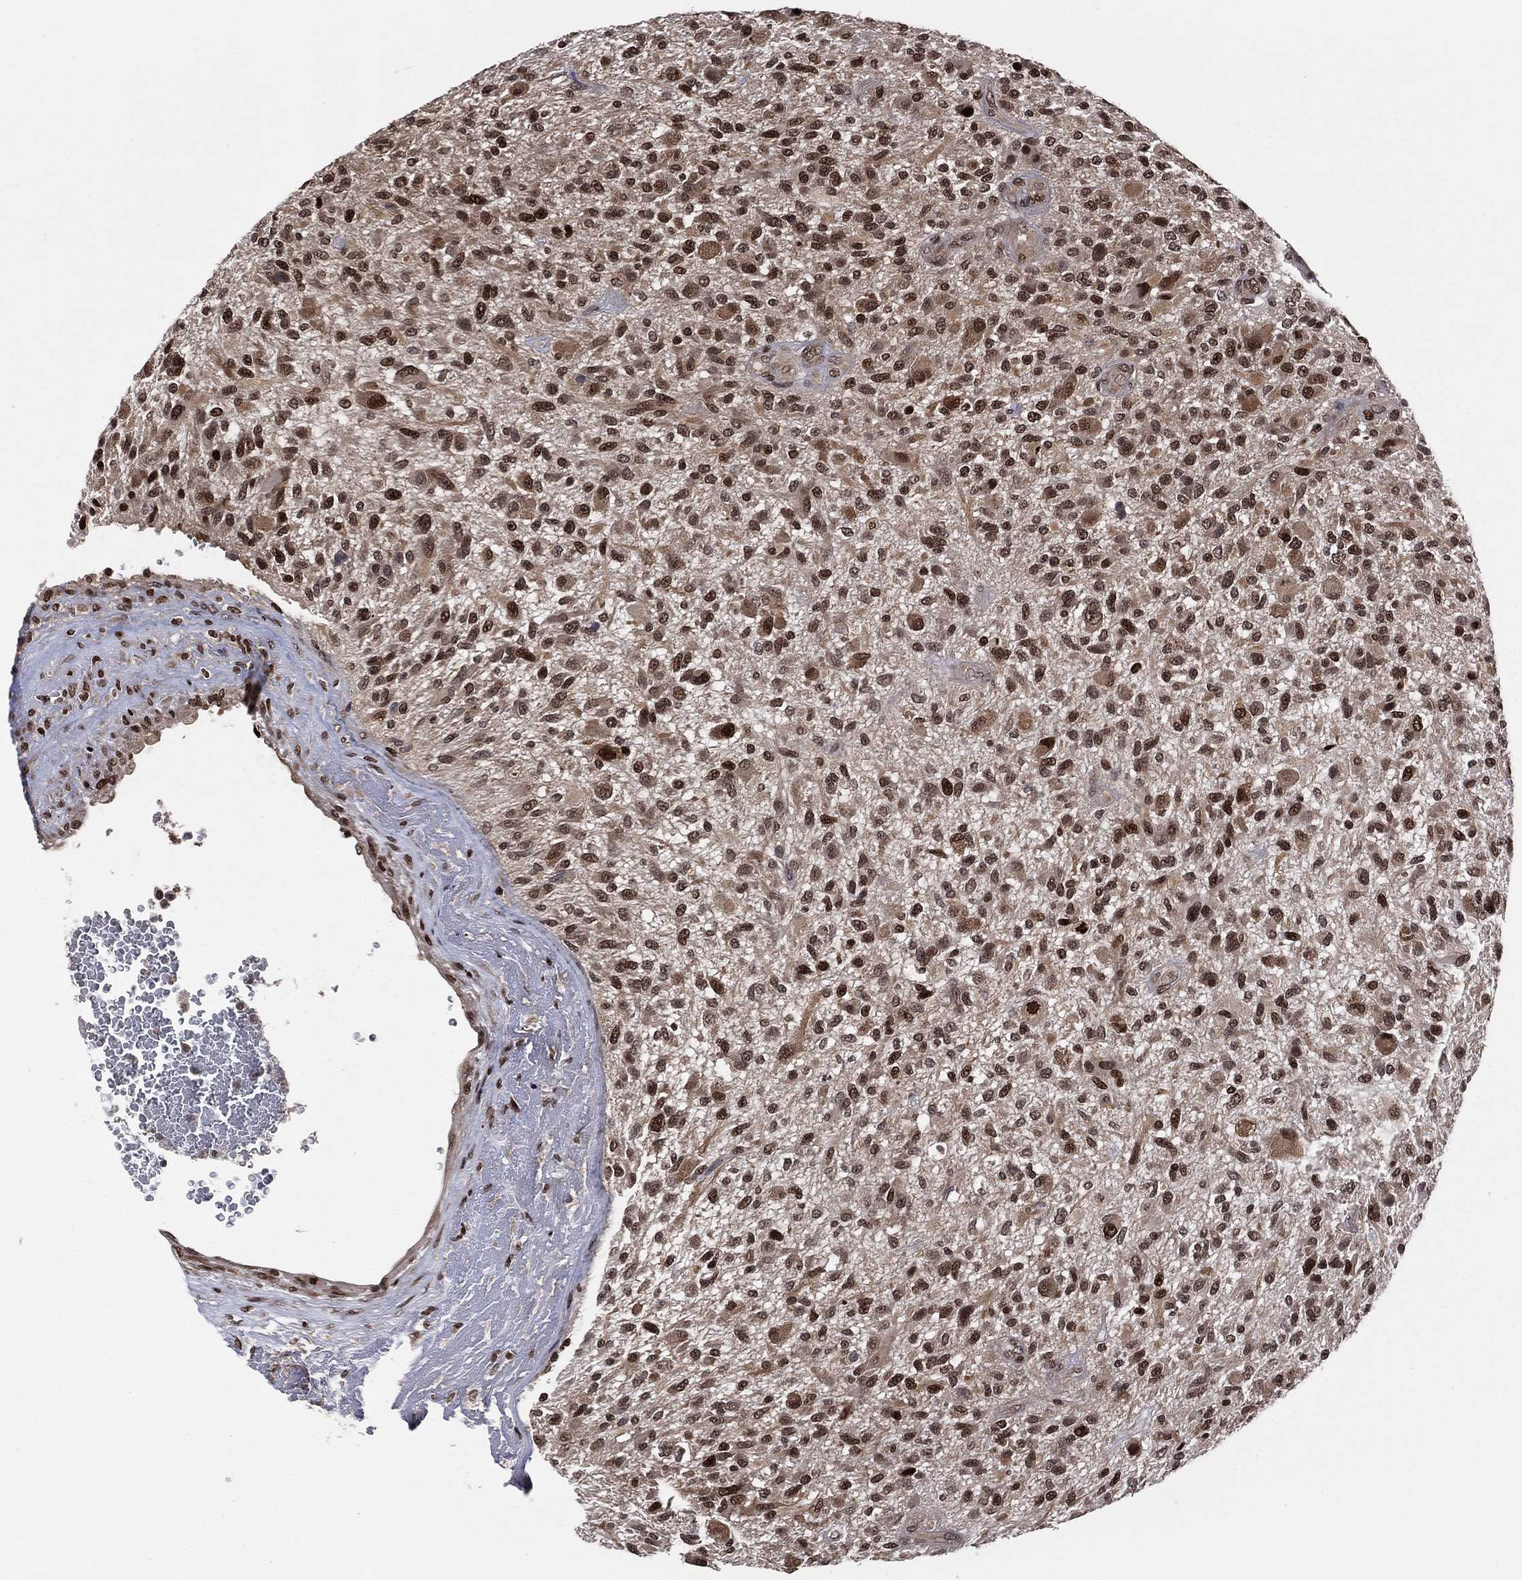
{"staining": {"intensity": "strong", "quantity": ">75%", "location": "nuclear"}, "tissue": "glioma", "cell_type": "Tumor cells", "image_type": "cancer", "snomed": [{"axis": "morphology", "description": "Glioma, malignant, High grade"}, {"axis": "topography", "description": "Brain"}], "caption": "This is an image of IHC staining of glioma, which shows strong staining in the nuclear of tumor cells.", "gene": "PSMA1", "patient": {"sex": "male", "age": 47}}